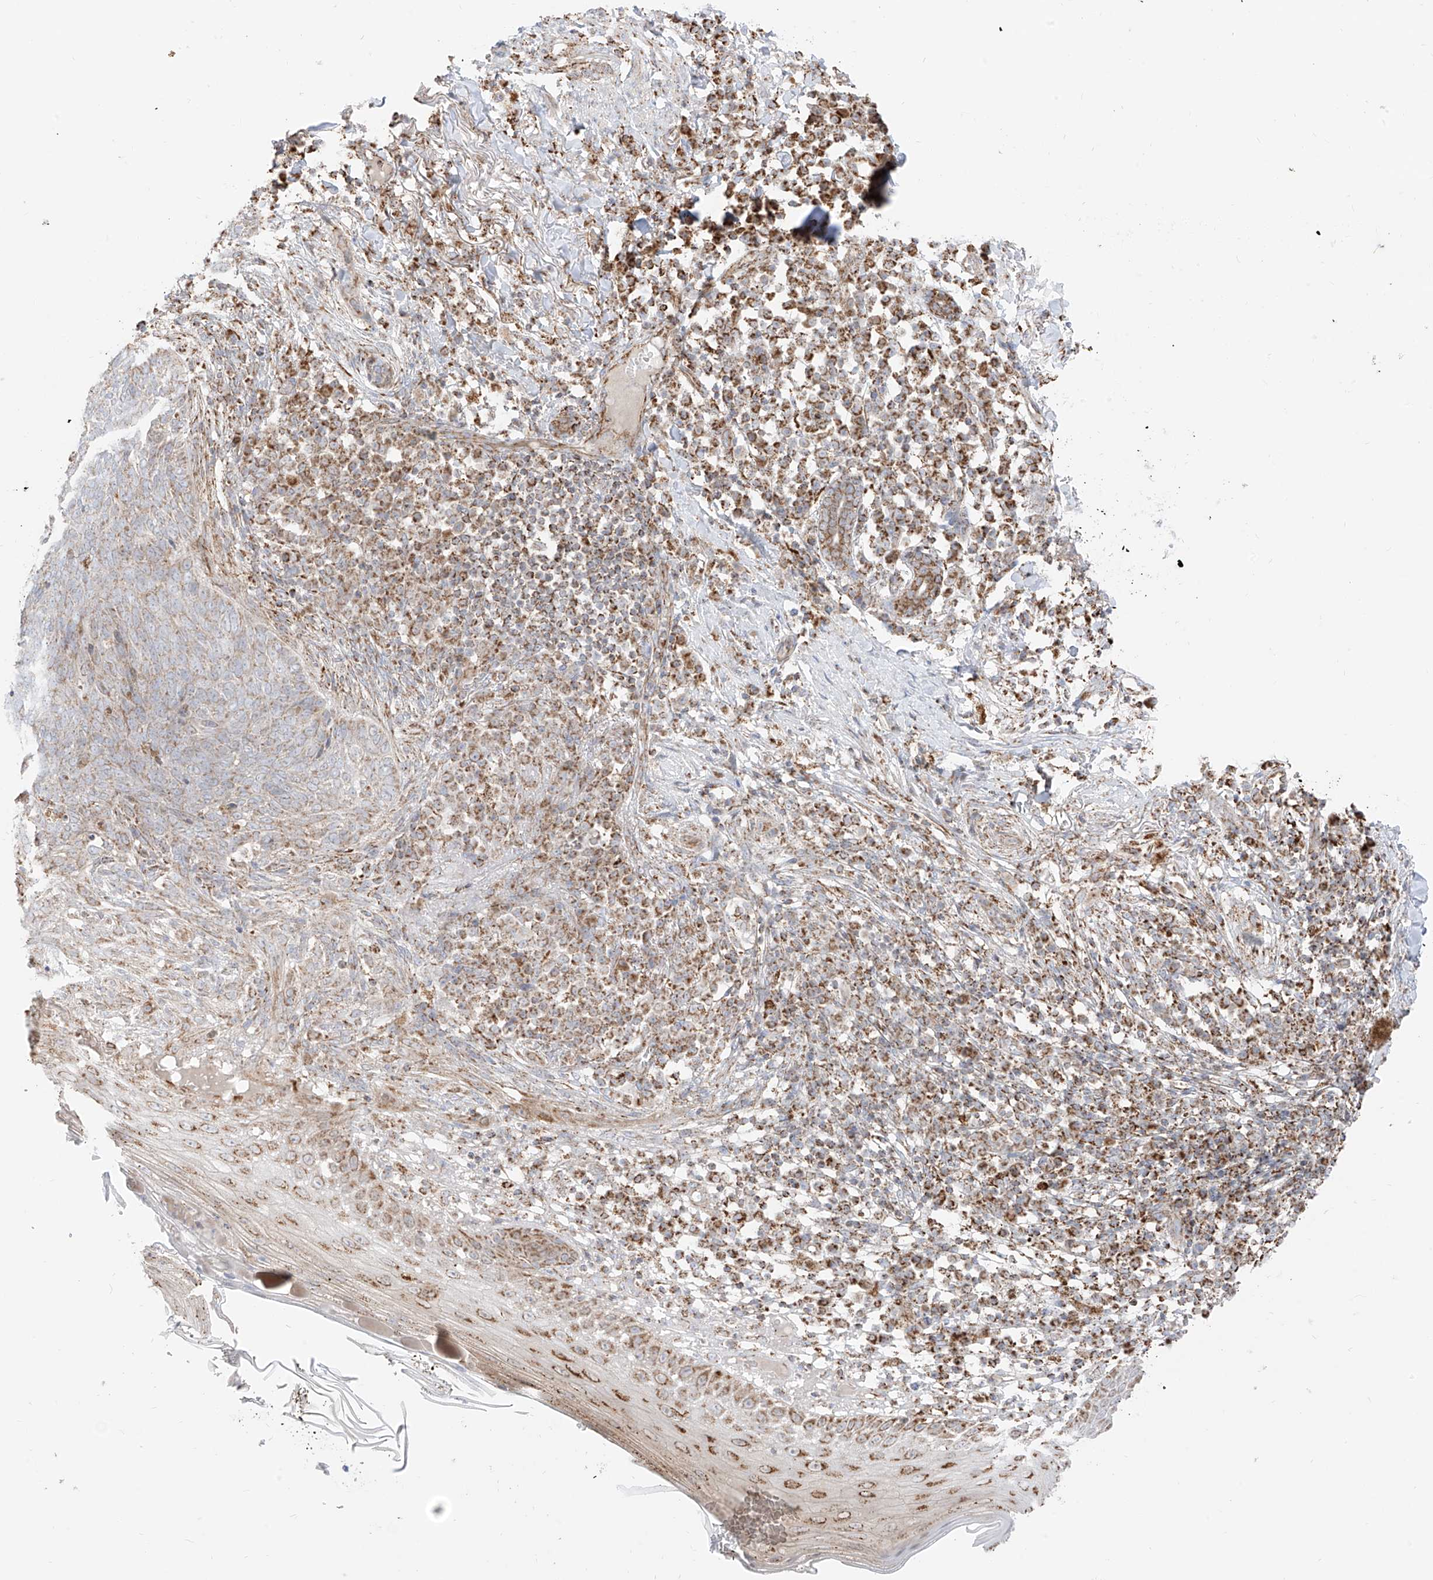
{"staining": {"intensity": "weak", "quantity": "25%-75%", "location": "cytoplasmic/membranous"}, "tissue": "skin cancer", "cell_type": "Tumor cells", "image_type": "cancer", "snomed": [{"axis": "morphology", "description": "Basal cell carcinoma"}, {"axis": "topography", "description": "Skin"}], "caption": "Human basal cell carcinoma (skin) stained with a brown dye reveals weak cytoplasmic/membranous positive expression in approximately 25%-75% of tumor cells.", "gene": "ETHE1", "patient": {"sex": "male", "age": 85}}